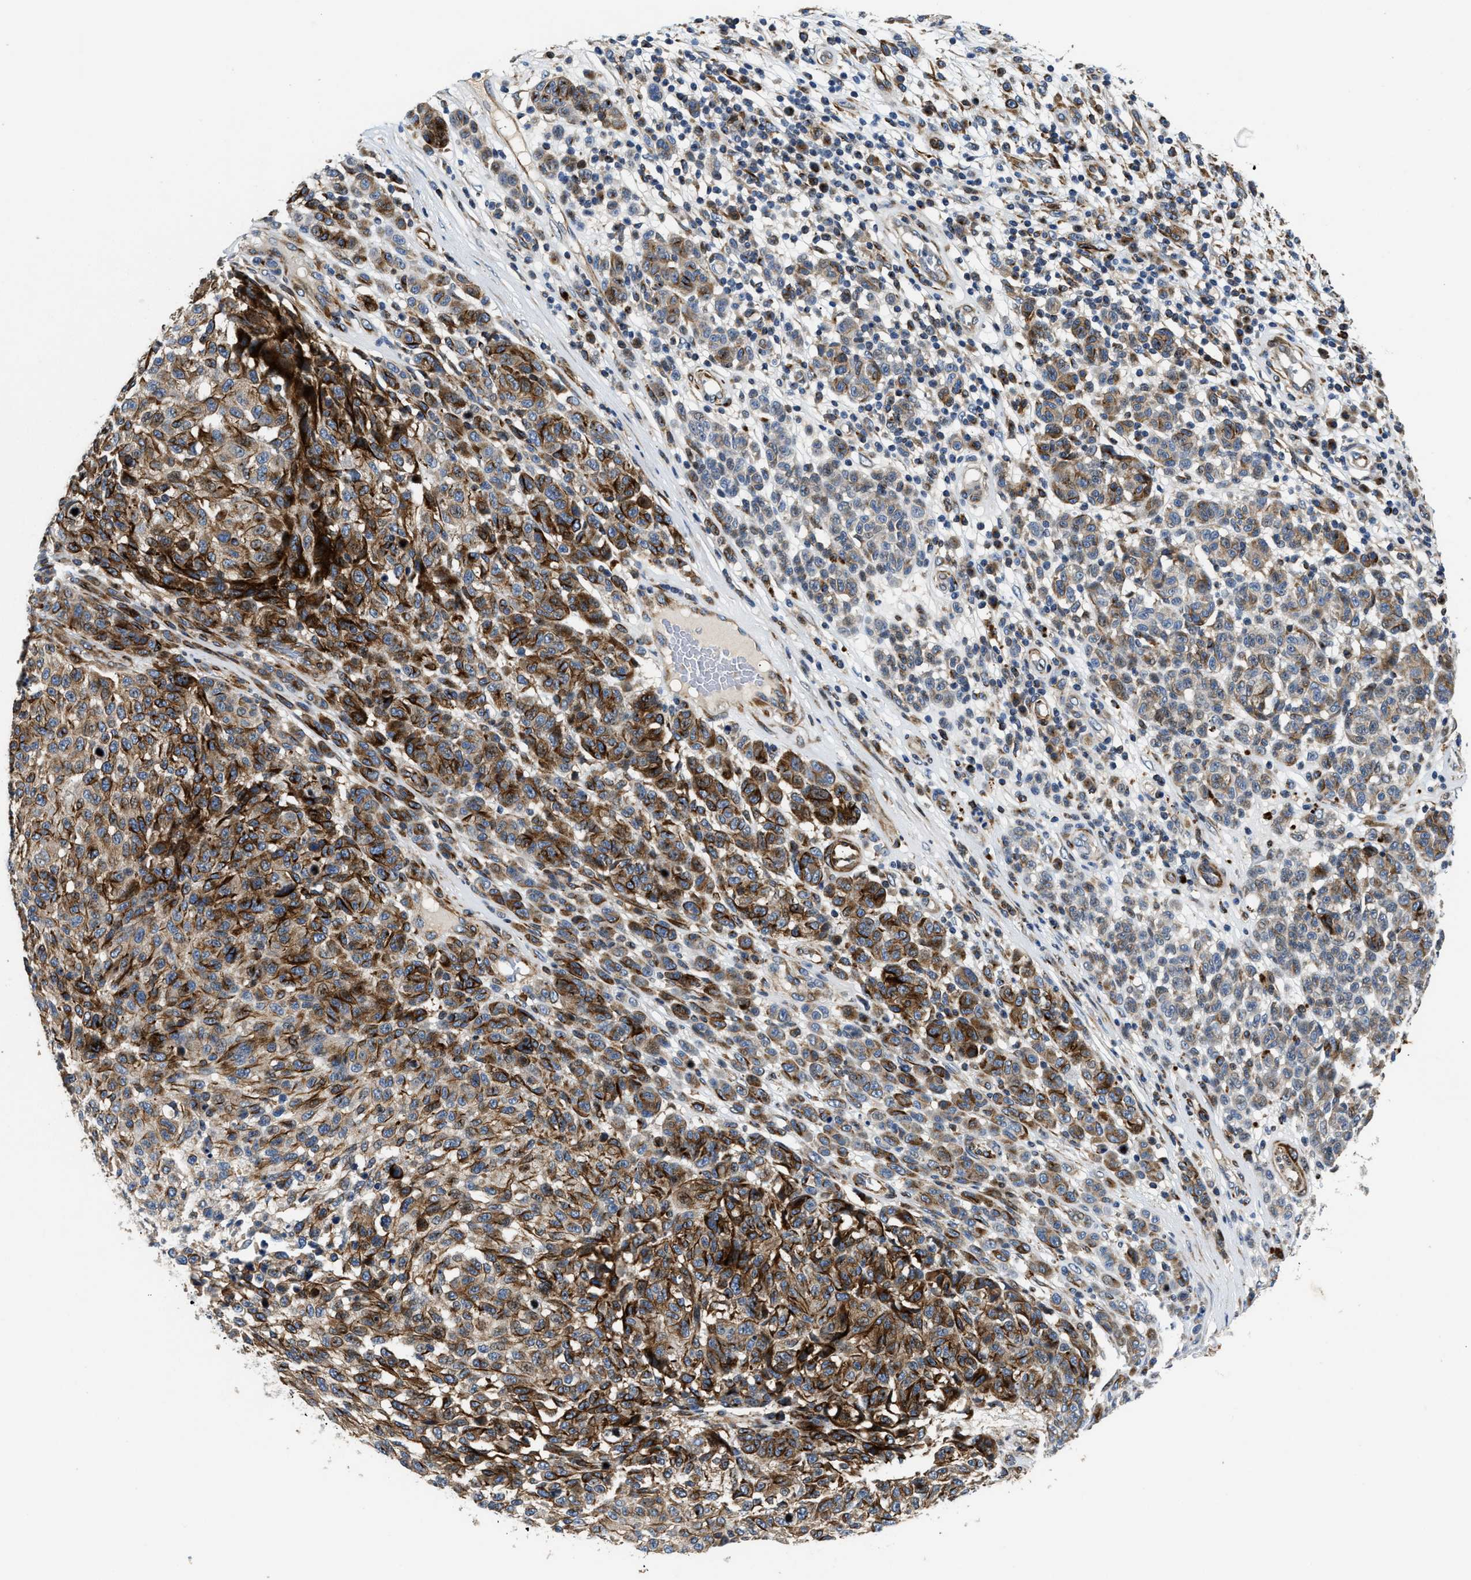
{"staining": {"intensity": "strong", "quantity": "25%-75%", "location": "cytoplasmic/membranous"}, "tissue": "melanoma", "cell_type": "Tumor cells", "image_type": "cancer", "snomed": [{"axis": "morphology", "description": "Malignant melanoma, NOS"}, {"axis": "topography", "description": "Skin"}], "caption": "The immunohistochemical stain shows strong cytoplasmic/membranous expression in tumor cells of malignant melanoma tissue.", "gene": "IL17RC", "patient": {"sex": "male", "age": 59}}